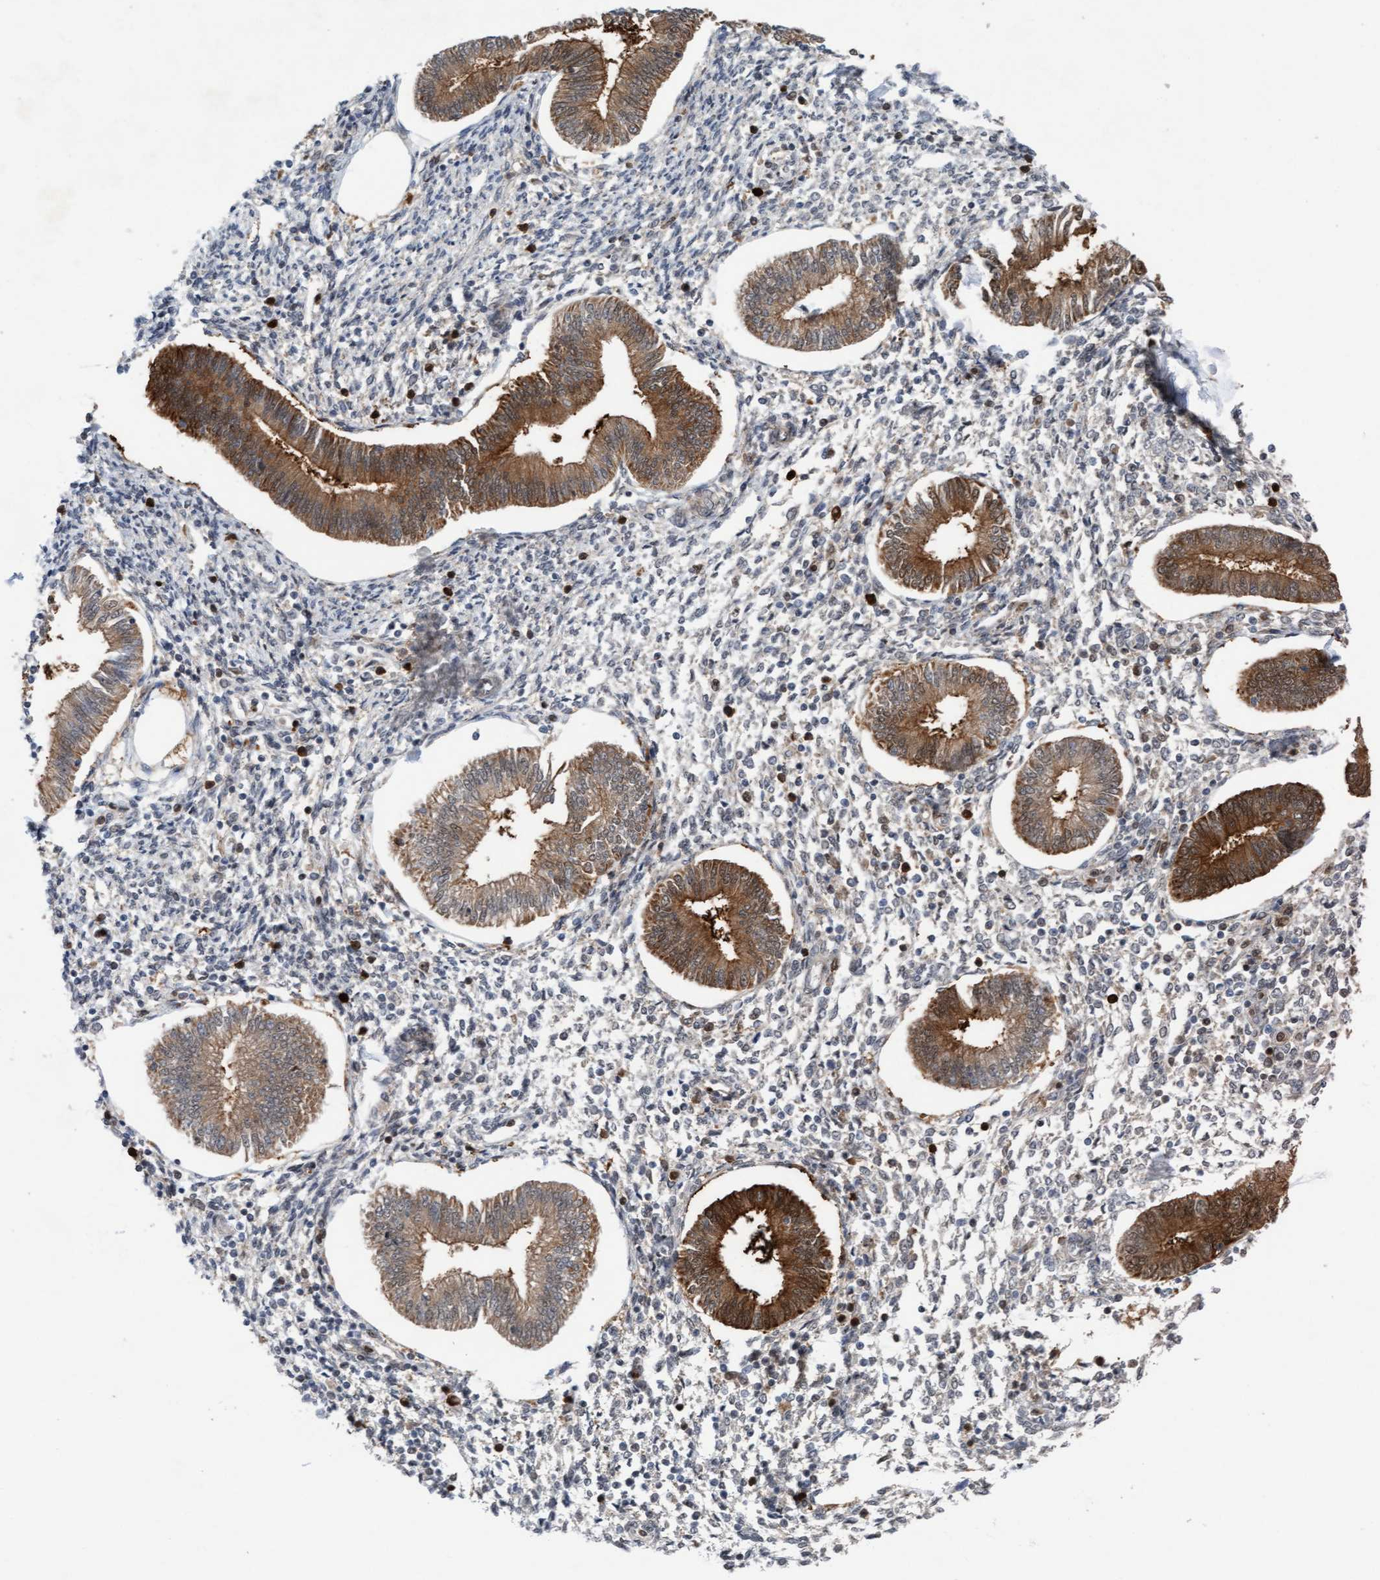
{"staining": {"intensity": "weak", "quantity": "<25%", "location": "cytoplasmic/membranous"}, "tissue": "endometrium", "cell_type": "Cells in endometrial stroma", "image_type": "normal", "snomed": [{"axis": "morphology", "description": "Normal tissue, NOS"}, {"axis": "topography", "description": "Endometrium"}], "caption": "This is an immunohistochemistry micrograph of unremarkable human endometrium. There is no positivity in cells in endometrial stroma.", "gene": "RAP1GAP2", "patient": {"sex": "female", "age": 50}}